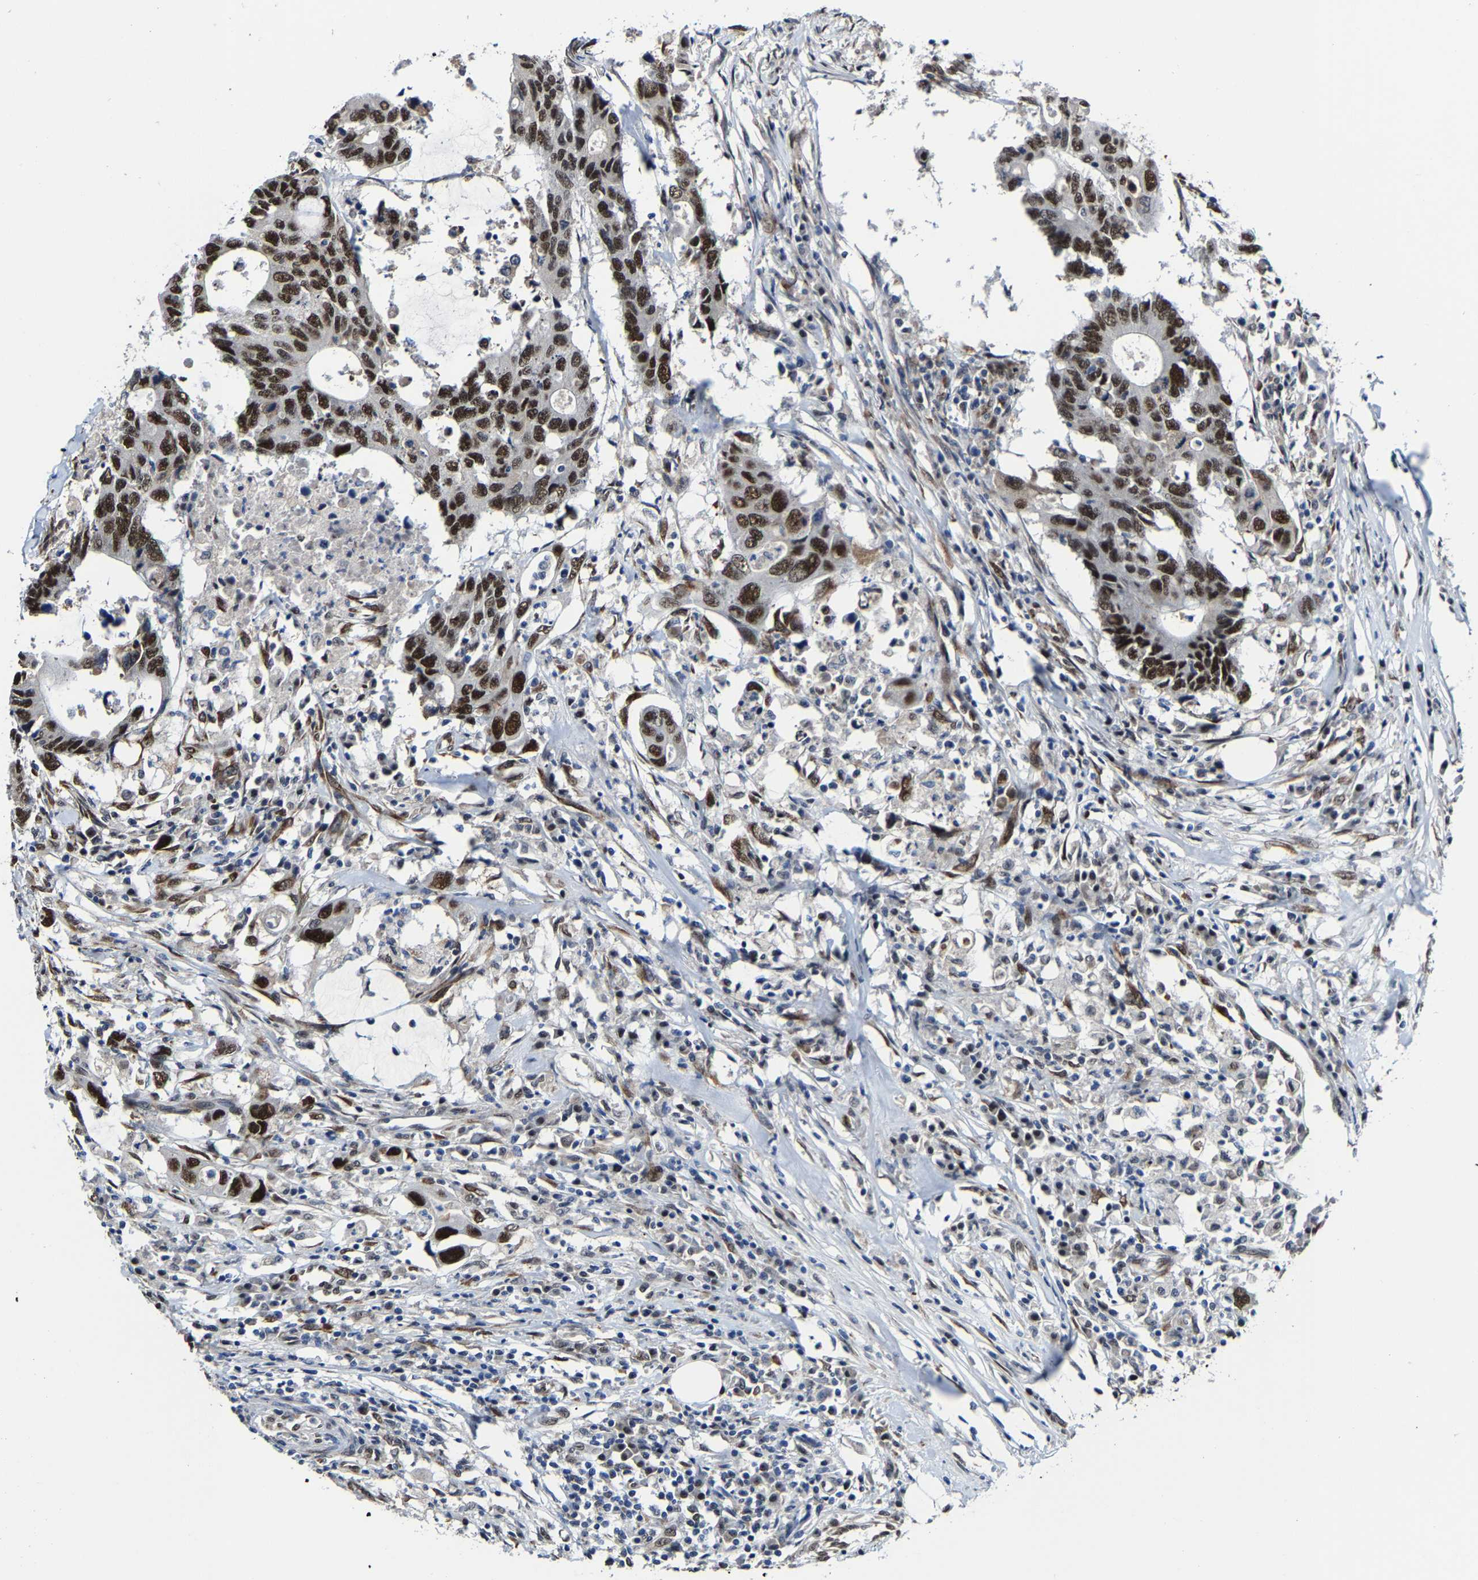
{"staining": {"intensity": "strong", "quantity": ">75%", "location": "nuclear"}, "tissue": "colorectal cancer", "cell_type": "Tumor cells", "image_type": "cancer", "snomed": [{"axis": "morphology", "description": "Adenocarcinoma, NOS"}, {"axis": "topography", "description": "Colon"}], "caption": "The histopathology image displays immunohistochemical staining of colorectal cancer. There is strong nuclear positivity is identified in about >75% of tumor cells.", "gene": "METTL1", "patient": {"sex": "male", "age": 71}}